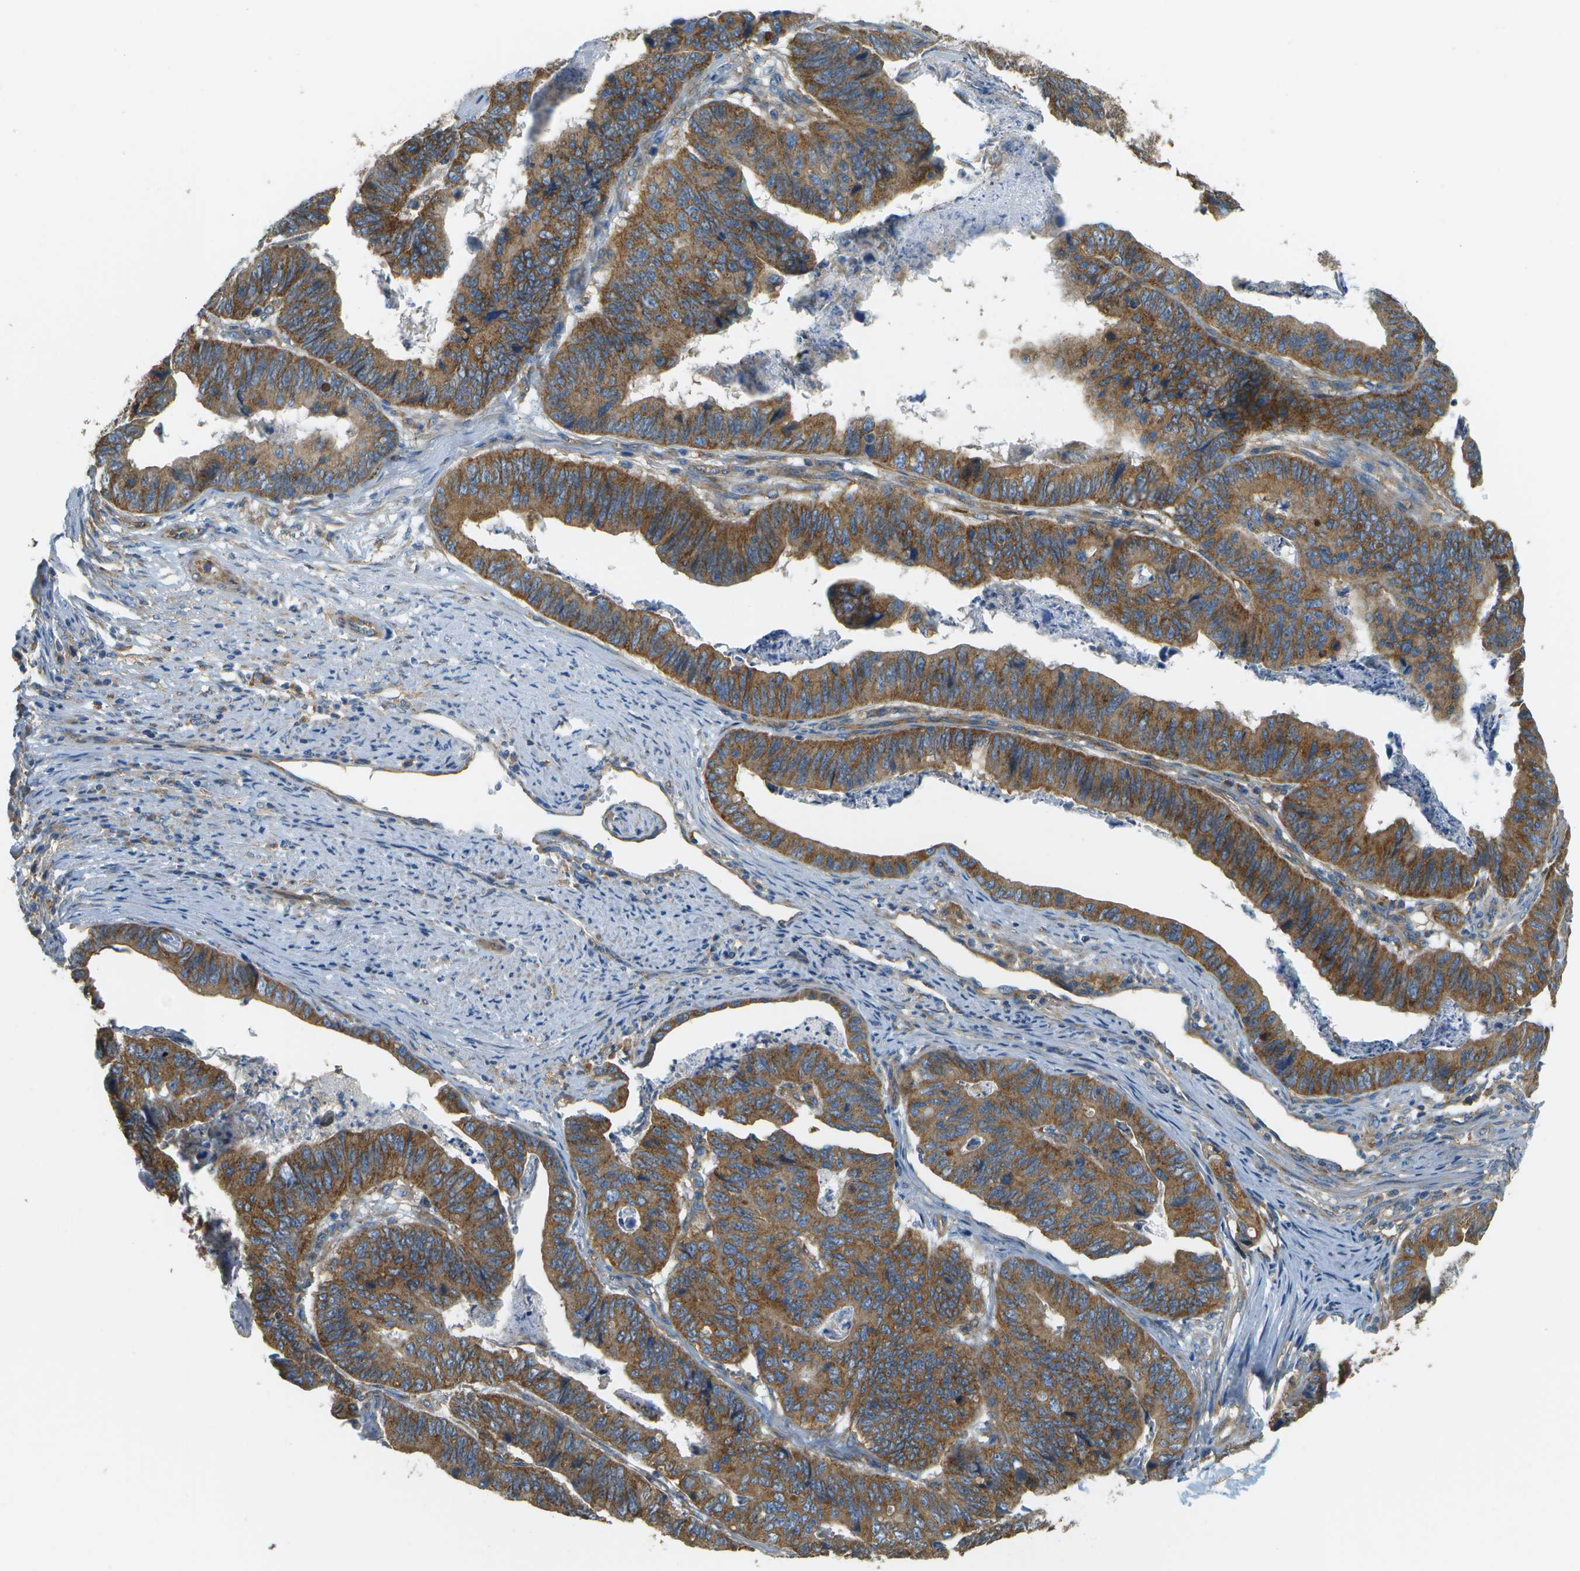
{"staining": {"intensity": "strong", "quantity": ">75%", "location": "cytoplasmic/membranous"}, "tissue": "stomach cancer", "cell_type": "Tumor cells", "image_type": "cancer", "snomed": [{"axis": "morphology", "description": "Adenocarcinoma, NOS"}, {"axis": "topography", "description": "Stomach, lower"}], "caption": "Protein staining of adenocarcinoma (stomach) tissue shows strong cytoplasmic/membranous positivity in about >75% of tumor cells.", "gene": "CLTC", "patient": {"sex": "male", "age": 77}}